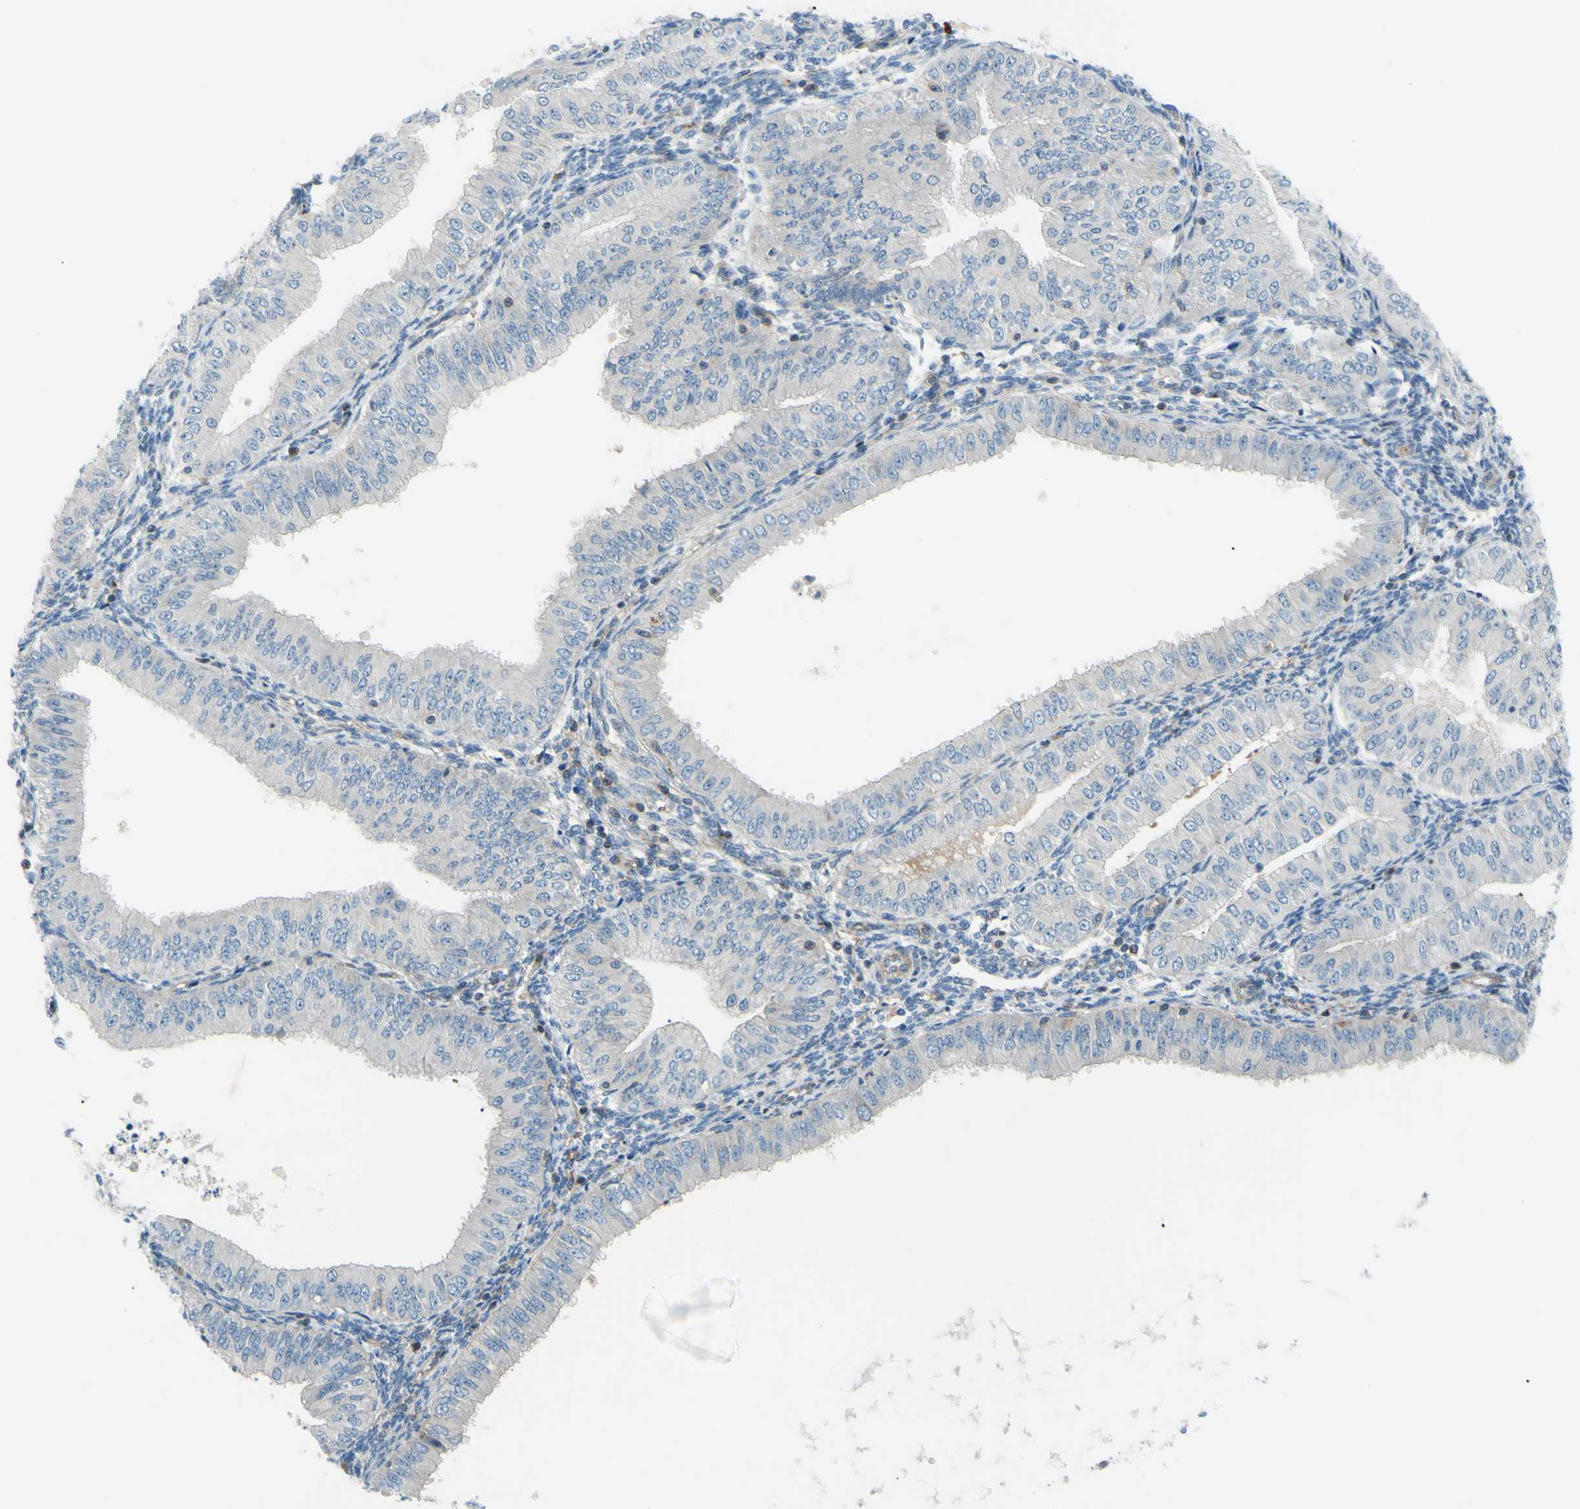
{"staining": {"intensity": "negative", "quantity": "none", "location": "none"}, "tissue": "endometrial cancer", "cell_type": "Tumor cells", "image_type": "cancer", "snomed": [{"axis": "morphology", "description": "Normal tissue, NOS"}, {"axis": "morphology", "description": "Adenocarcinoma, NOS"}, {"axis": "topography", "description": "Endometrium"}], "caption": "This is an immunohistochemistry (IHC) image of human endometrial adenocarcinoma. There is no staining in tumor cells.", "gene": "PAK2", "patient": {"sex": "female", "age": 53}}